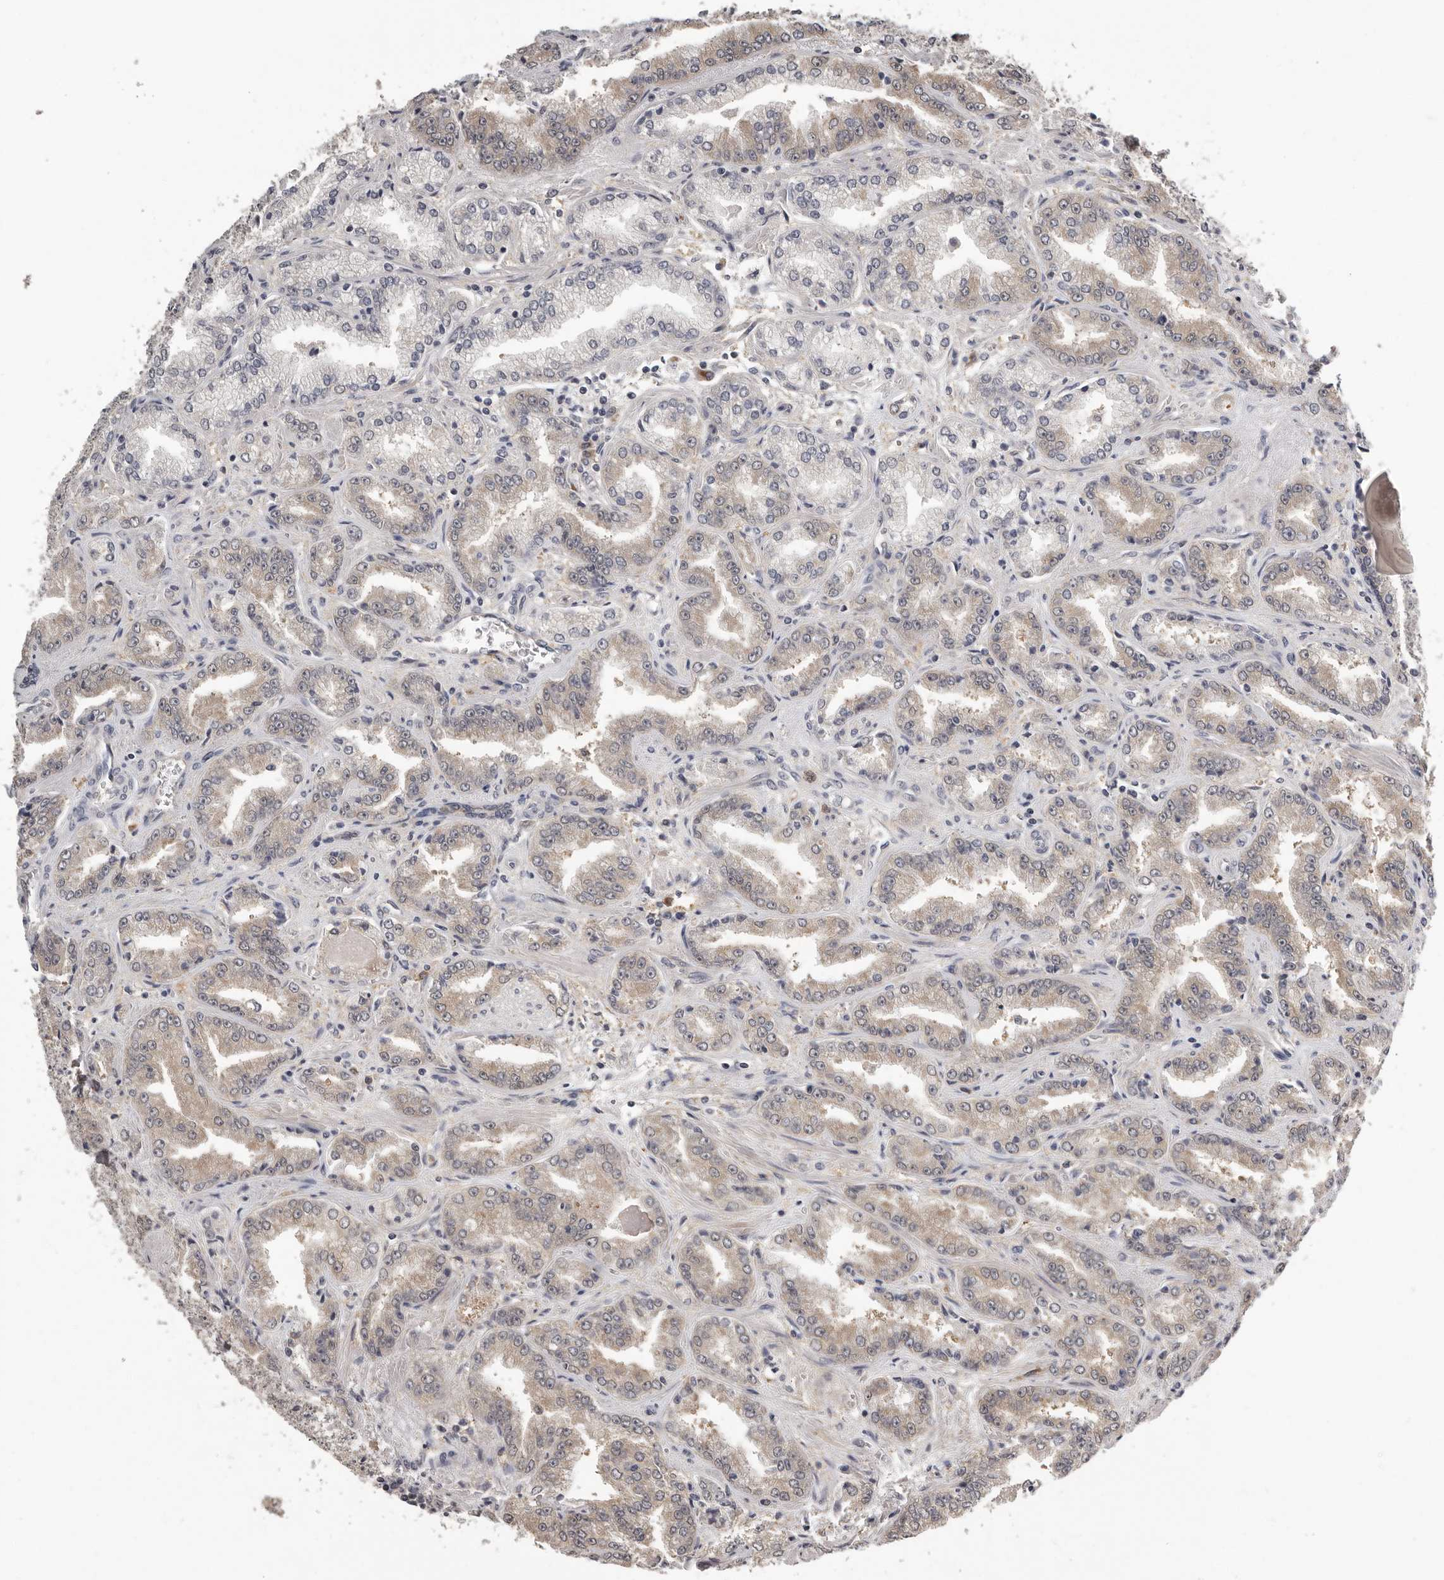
{"staining": {"intensity": "weak", "quantity": "25%-75%", "location": "cytoplasmic/membranous"}, "tissue": "prostate cancer", "cell_type": "Tumor cells", "image_type": "cancer", "snomed": [{"axis": "morphology", "description": "Adenocarcinoma, High grade"}, {"axis": "topography", "description": "Prostate"}], "caption": "A high-resolution histopathology image shows immunohistochemistry staining of prostate adenocarcinoma (high-grade), which displays weak cytoplasmic/membranous positivity in approximately 25%-75% of tumor cells.", "gene": "RALGPS2", "patient": {"sex": "male", "age": 71}}